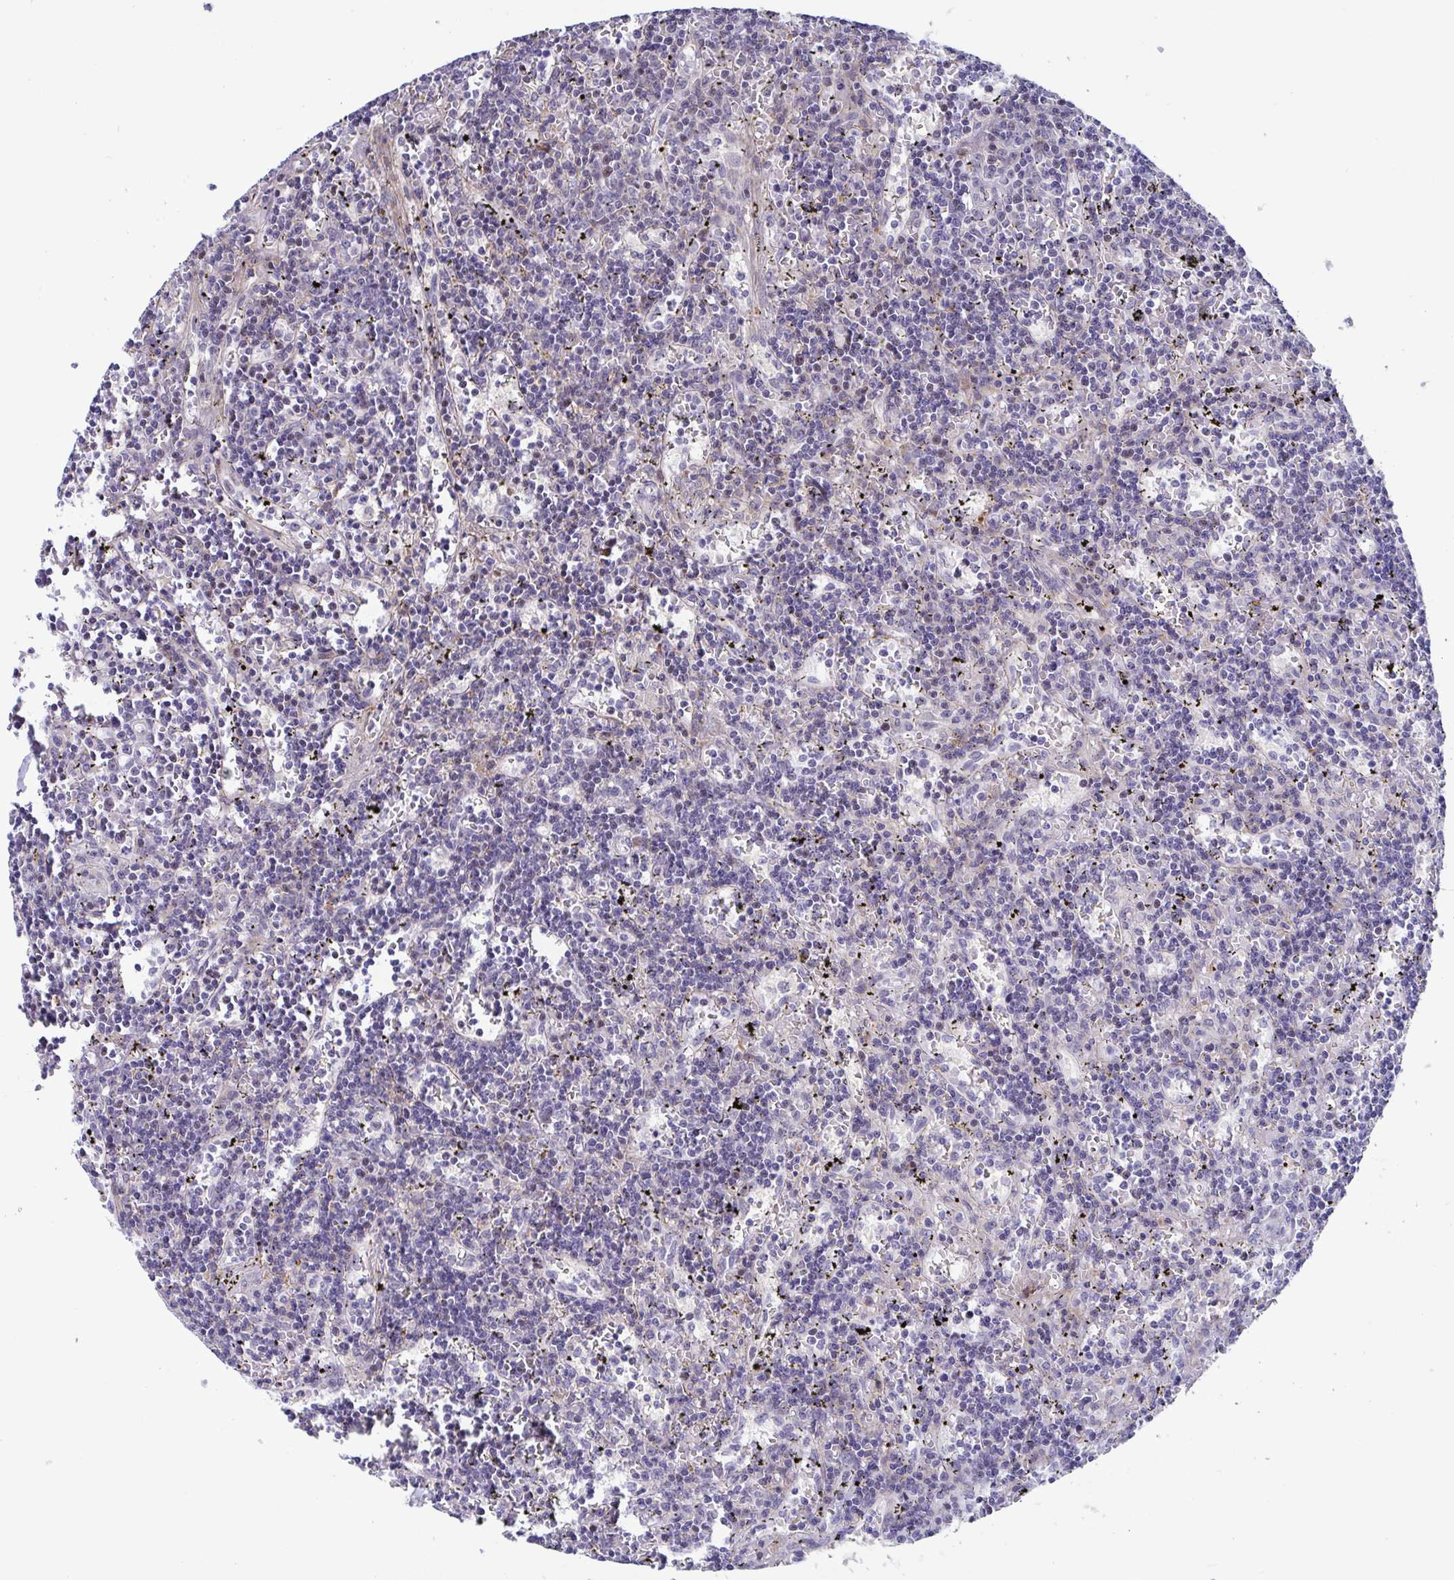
{"staining": {"intensity": "negative", "quantity": "none", "location": "none"}, "tissue": "lymphoma", "cell_type": "Tumor cells", "image_type": "cancer", "snomed": [{"axis": "morphology", "description": "Malignant lymphoma, non-Hodgkin's type, Low grade"}, {"axis": "topography", "description": "Spleen"}], "caption": "Immunohistochemistry (IHC) image of human lymphoma stained for a protein (brown), which displays no expression in tumor cells.", "gene": "WDR72", "patient": {"sex": "male", "age": 60}}